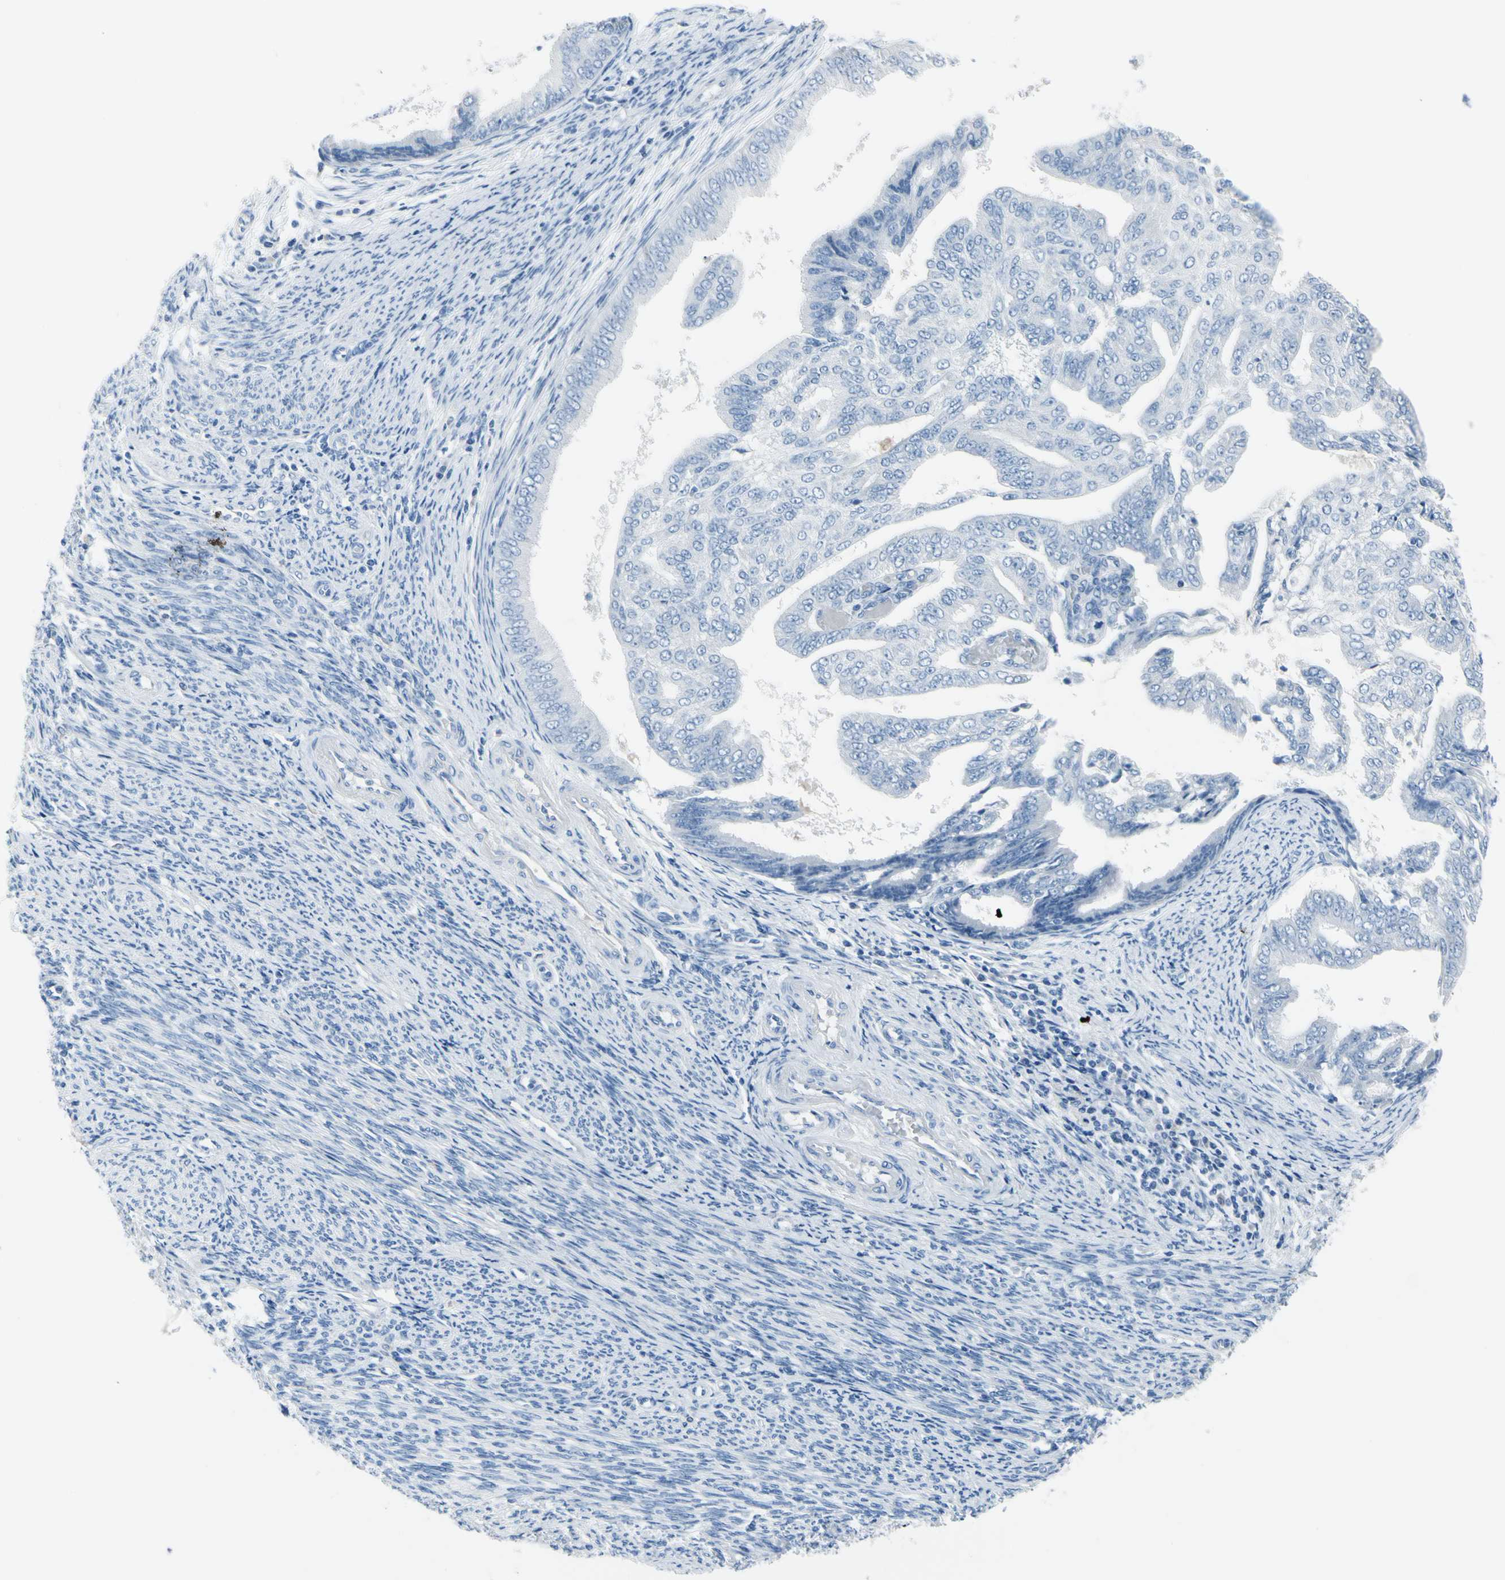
{"staining": {"intensity": "negative", "quantity": "none", "location": "none"}, "tissue": "endometrial cancer", "cell_type": "Tumor cells", "image_type": "cancer", "snomed": [{"axis": "morphology", "description": "Adenocarcinoma, NOS"}, {"axis": "topography", "description": "Endometrium"}], "caption": "Tumor cells show no significant staining in endometrial adenocarcinoma.", "gene": "TPO", "patient": {"sex": "female", "age": 58}}